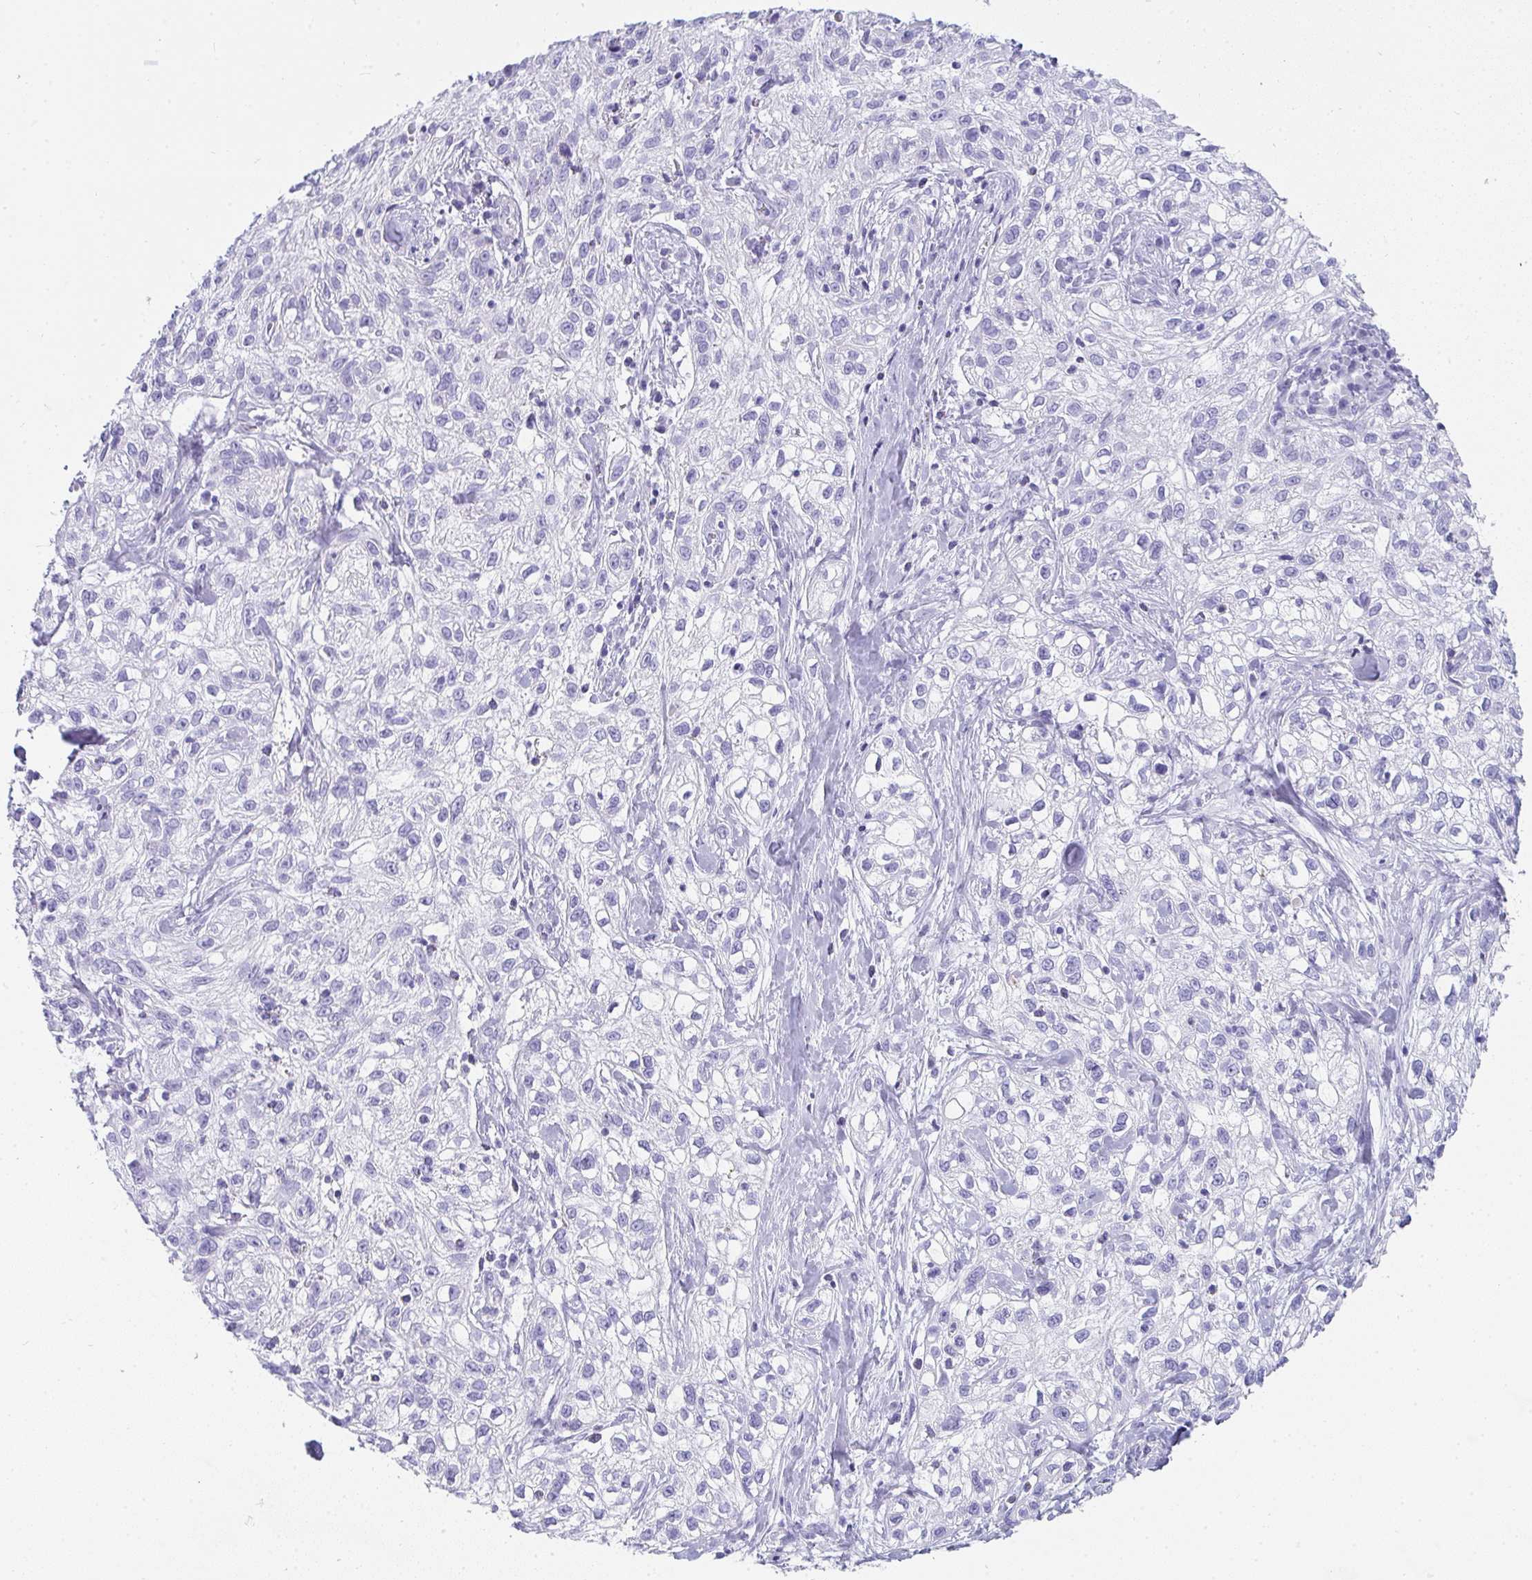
{"staining": {"intensity": "negative", "quantity": "none", "location": "none"}, "tissue": "skin cancer", "cell_type": "Tumor cells", "image_type": "cancer", "snomed": [{"axis": "morphology", "description": "Squamous cell carcinoma, NOS"}, {"axis": "topography", "description": "Skin"}], "caption": "Immunohistochemical staining of skin cancer shows no significant positivity in tumor cells.", "gene": "PRND", "patient": {"sex": "male", "age": 82}}